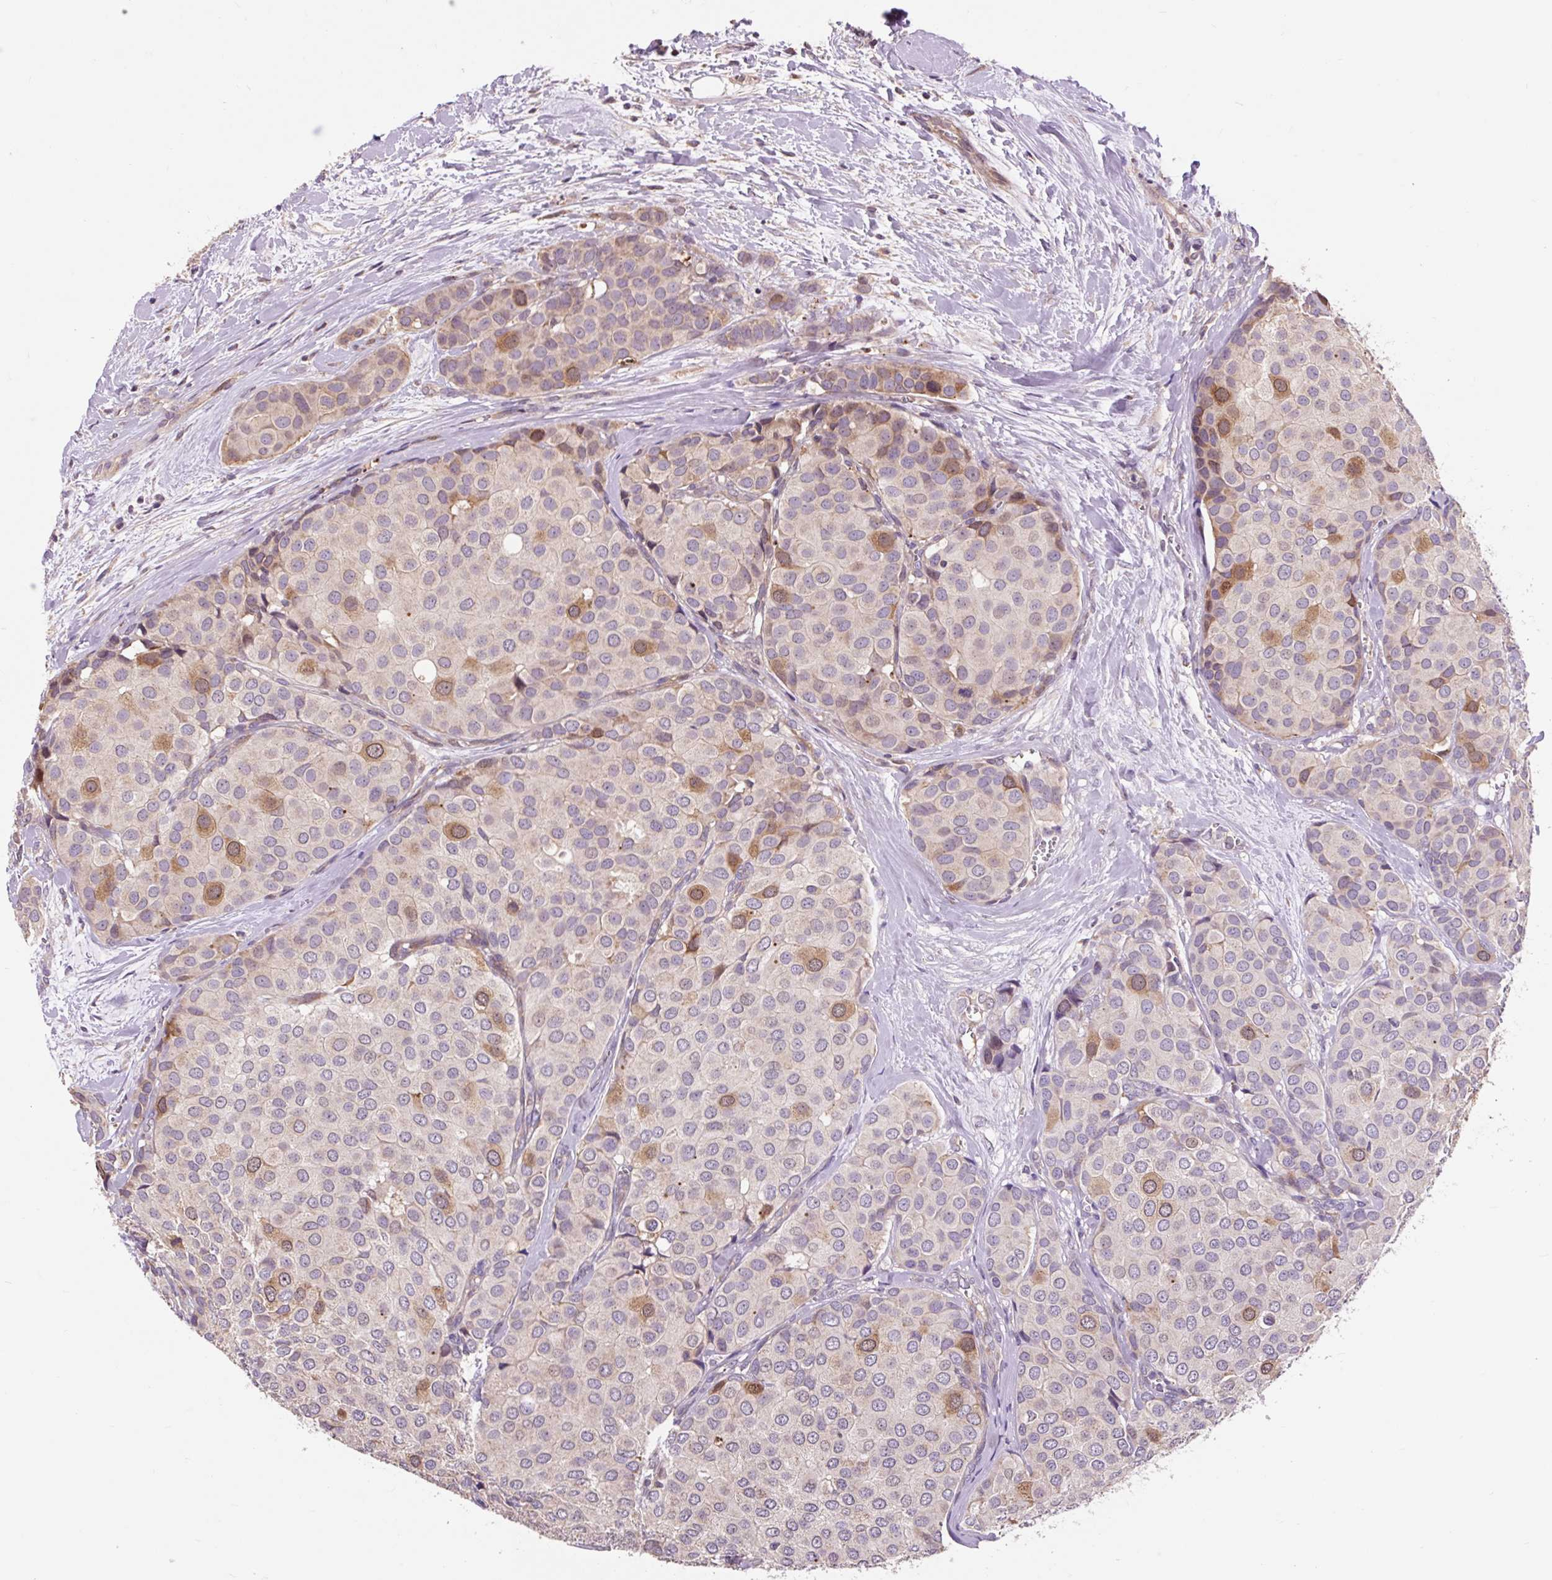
{"staining": {"intensity": "moderate", "quantity": "<25%", "location": "cytoplasmic/membranous"}, "tissue": "breast cancer", "cell_type": "Tumor cells", "image_type": "cancer", "snomed": [{"axis": "morphology", "description": "Duct carcinoma"}, {"axis": "topography", "description": "Breast"}], "caption": "Tumor cells reveal moderate cytoplasmic/membranous expression in approximately <25% of cells in breast intraductal carcinoma.", "gene": "PRIMPOL", "patient": {"sex": "female", "age": 70}}